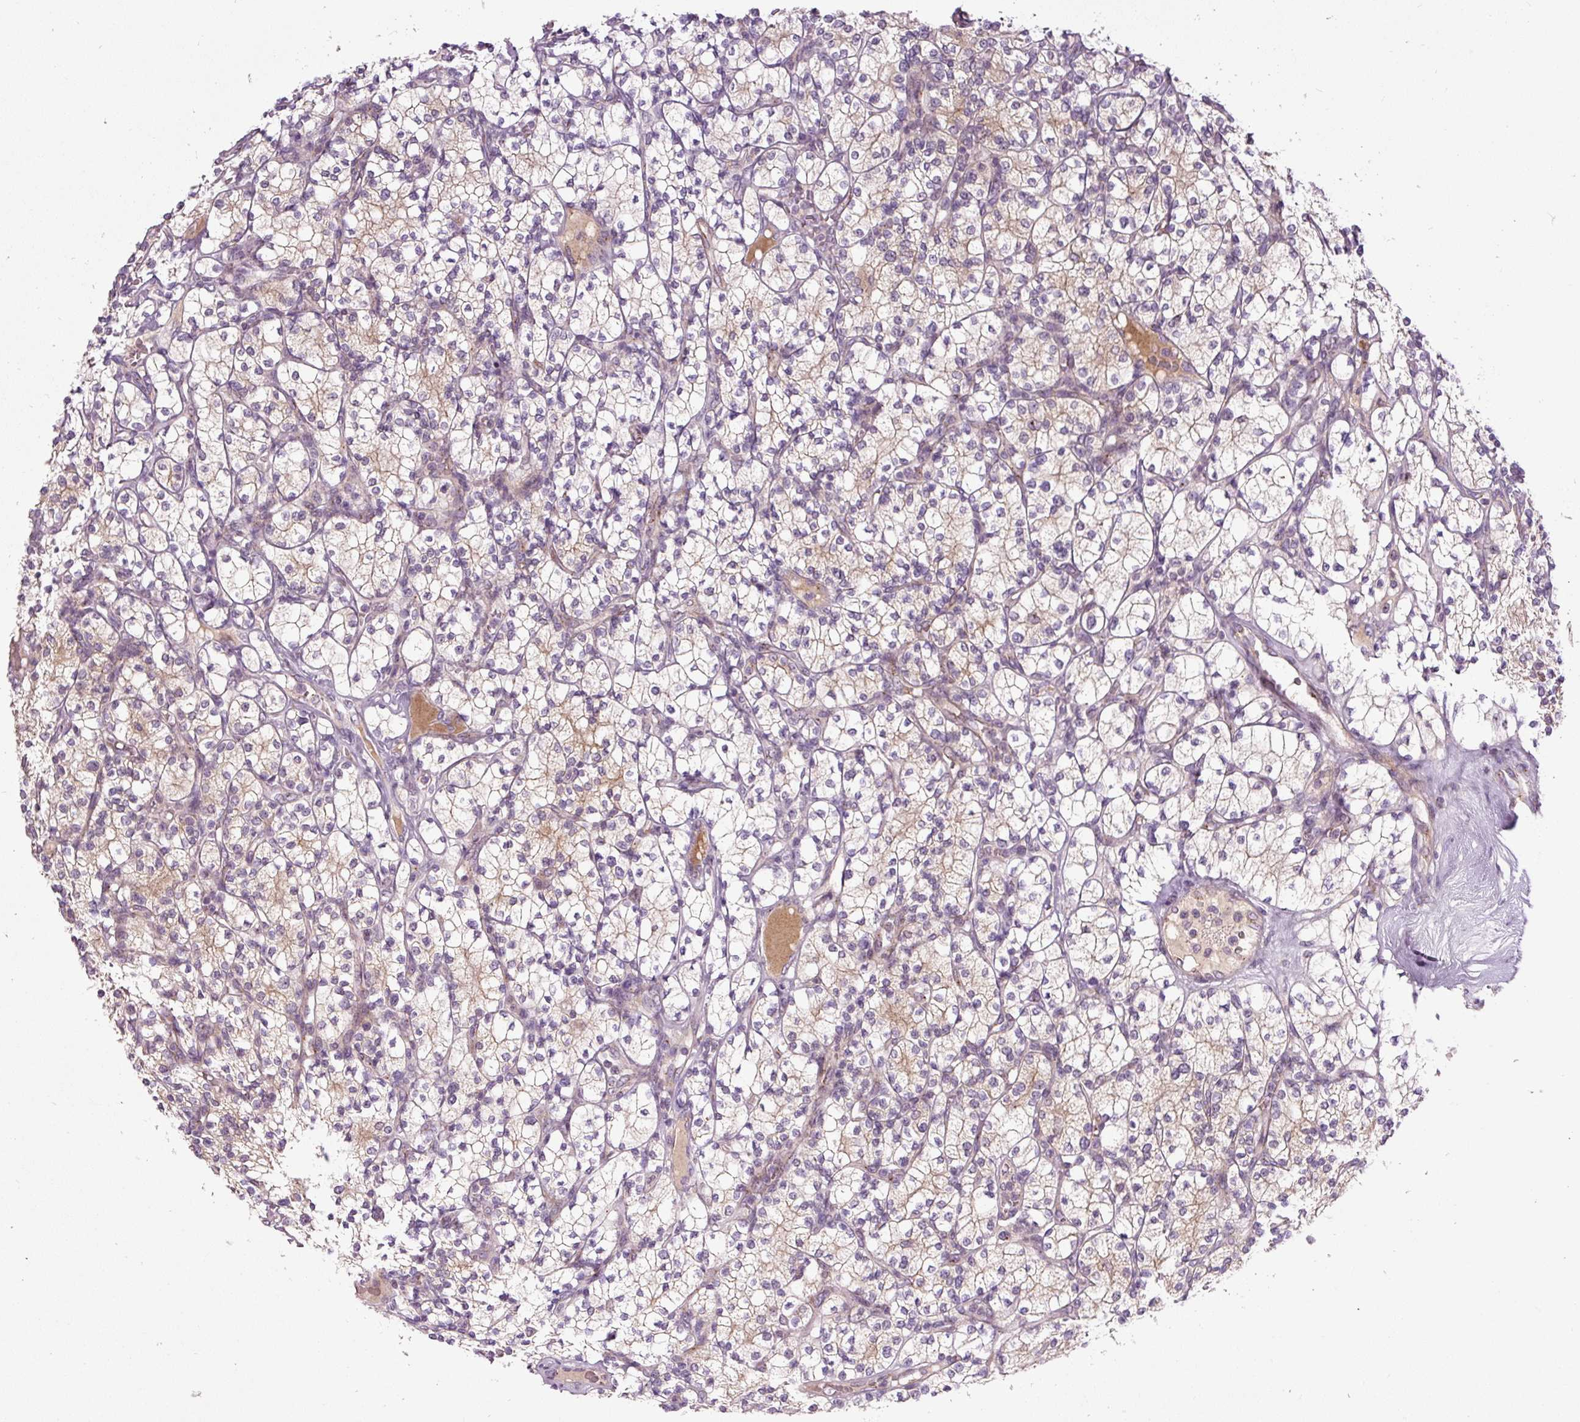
{"staining": {"intensity": "weak", "quantity": ">75%", "location": "cytoplasmic/membranous"}, "tissue": "renal cancer", "cell_type": "Tumor cells", "image_type": "cancer", "snomed": [{"axis": "morphology", "description": "Adenocarcinoma, NOS"}, {"axis": "topography", "description": "Kidney"}], "caption": "Immunohistochemical staining of adenocarcinoma (renal) shows low levels of weak cytoplasmic/membranous protein positivity in about >75% of tumor cells. The staining is performed using DAB (3,3'-diaminobenzidine) brown chromogen to label protein expression. The nuclei are counter-stained blue using hematoxylin.", "gene": "PCM1", "patient": {"sex": "male", "age": 77}}